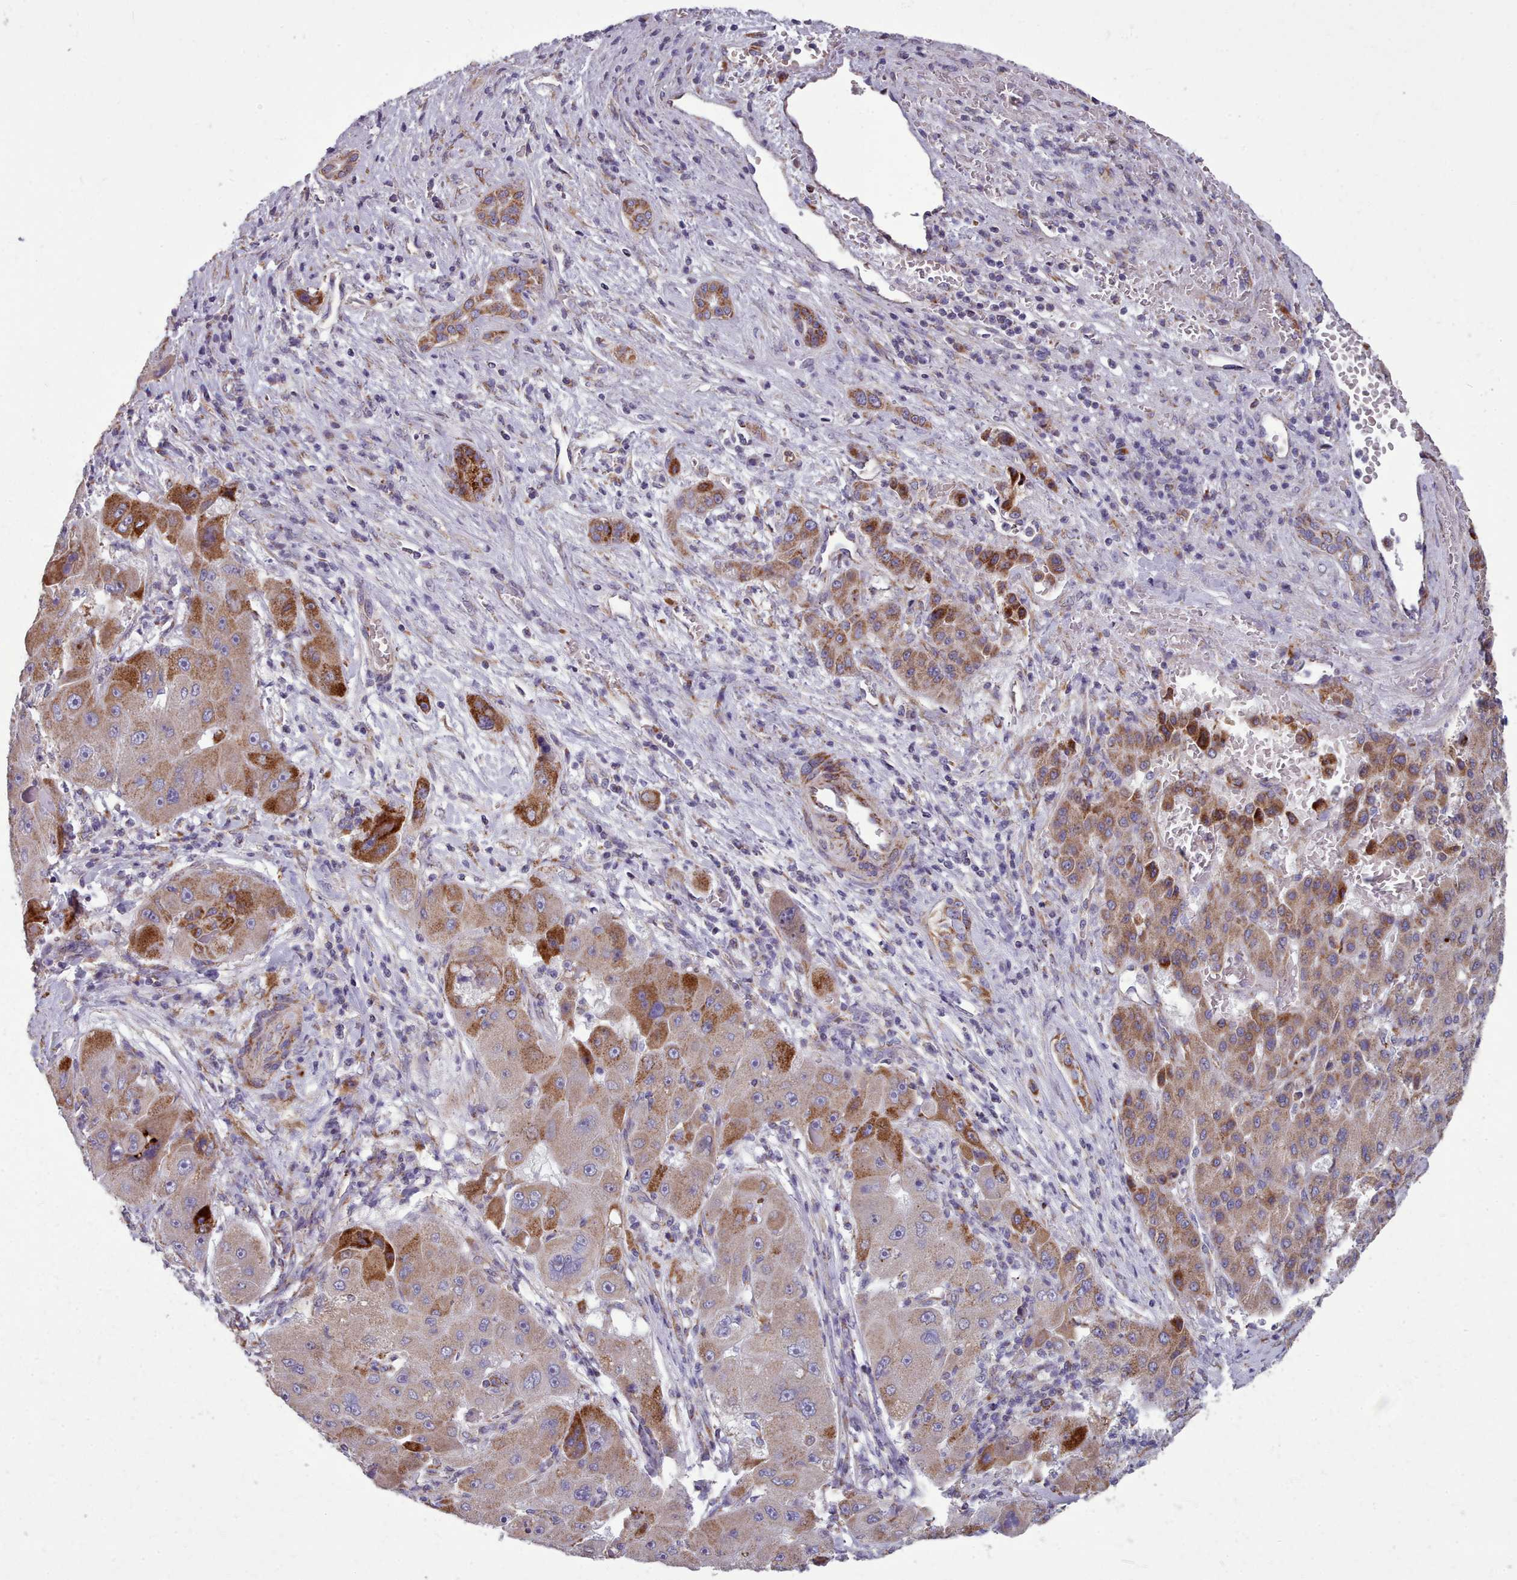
{"staining": {"intensity": "strong", "quantity": "<25%", "location": "cytoplasmic/membranous"}, "tissue": "liver cancer", "cell_type": "Tumor cells", "image_type": "cancer", "snomed": [{"axis": "morphology", "description": "Carcinoma, Hepatocellular, NOS"}, {"axis": "topography", "description": "Liver"}], "caption": "The photomicrograph reveals staining of liver hepatocellular carcinoma, revealing strong cytoplasmic/membranous protein positivity (brown color) within tumor cells.", "gene": "FKBP10", "patient": {"sex": "male", "age": 76}}